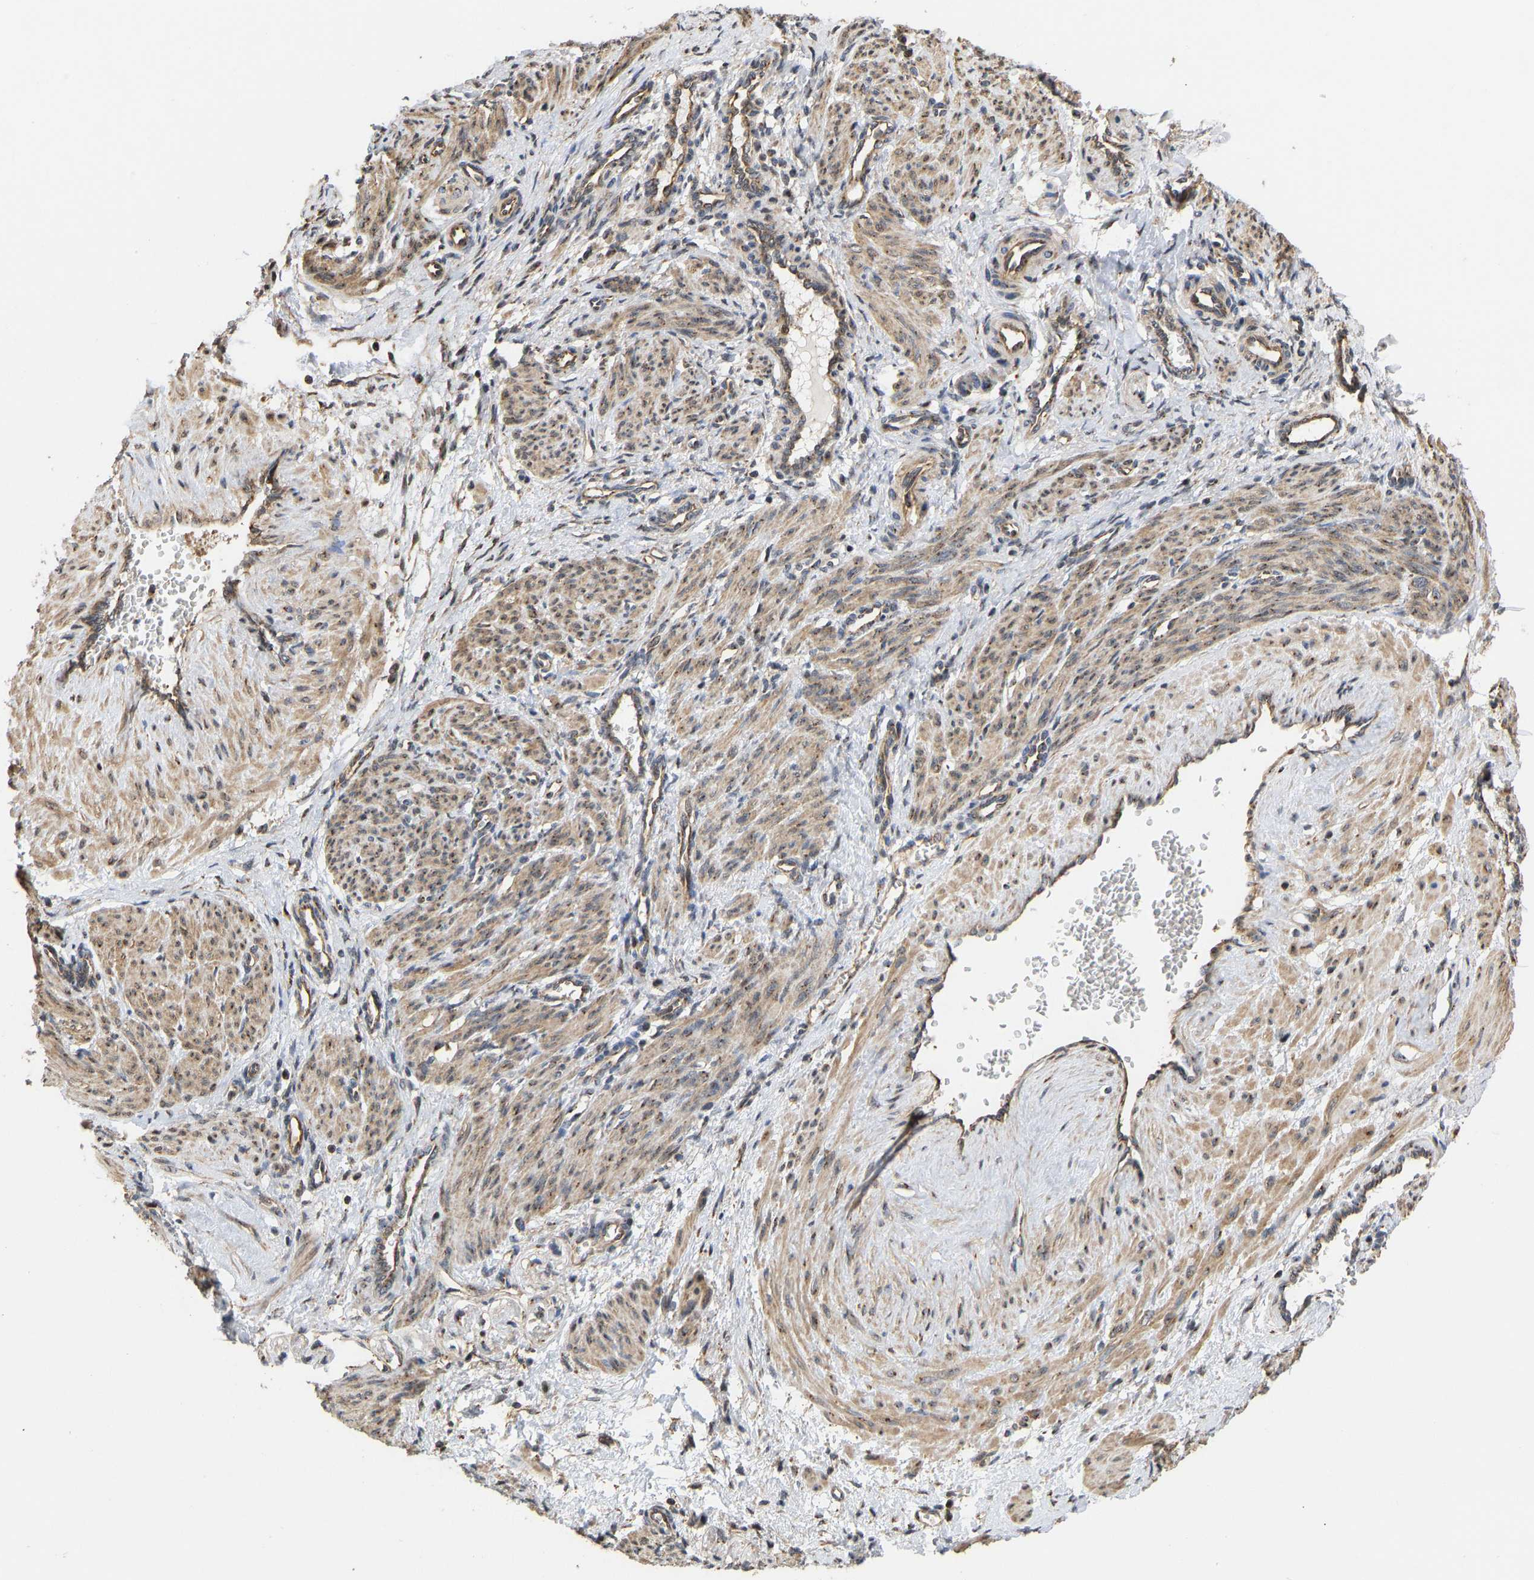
{"staining": {"intensity": "moderate", "quantity": ">75%", "location": "cytoplasmic/membranous"}, "tissue": "smooth muscle", "cell_type": "Smooth muscle cells", "image_type": "normal", "snomed": [{"axis": "morphology", "description": "Normal tissue, NOS"}, {"axis": "topography", "description": "Endometrium"}], "caption": "Immunohistochemistry (IHC) (DAB) staining of unremarkable human smooth muscle exhibits moderate cytoplasmic/membranous protein expression in approximately >75% of smooth muscle cells.", "gene": "YIPF4", "patient": {"sex": "female", "age": 33}}